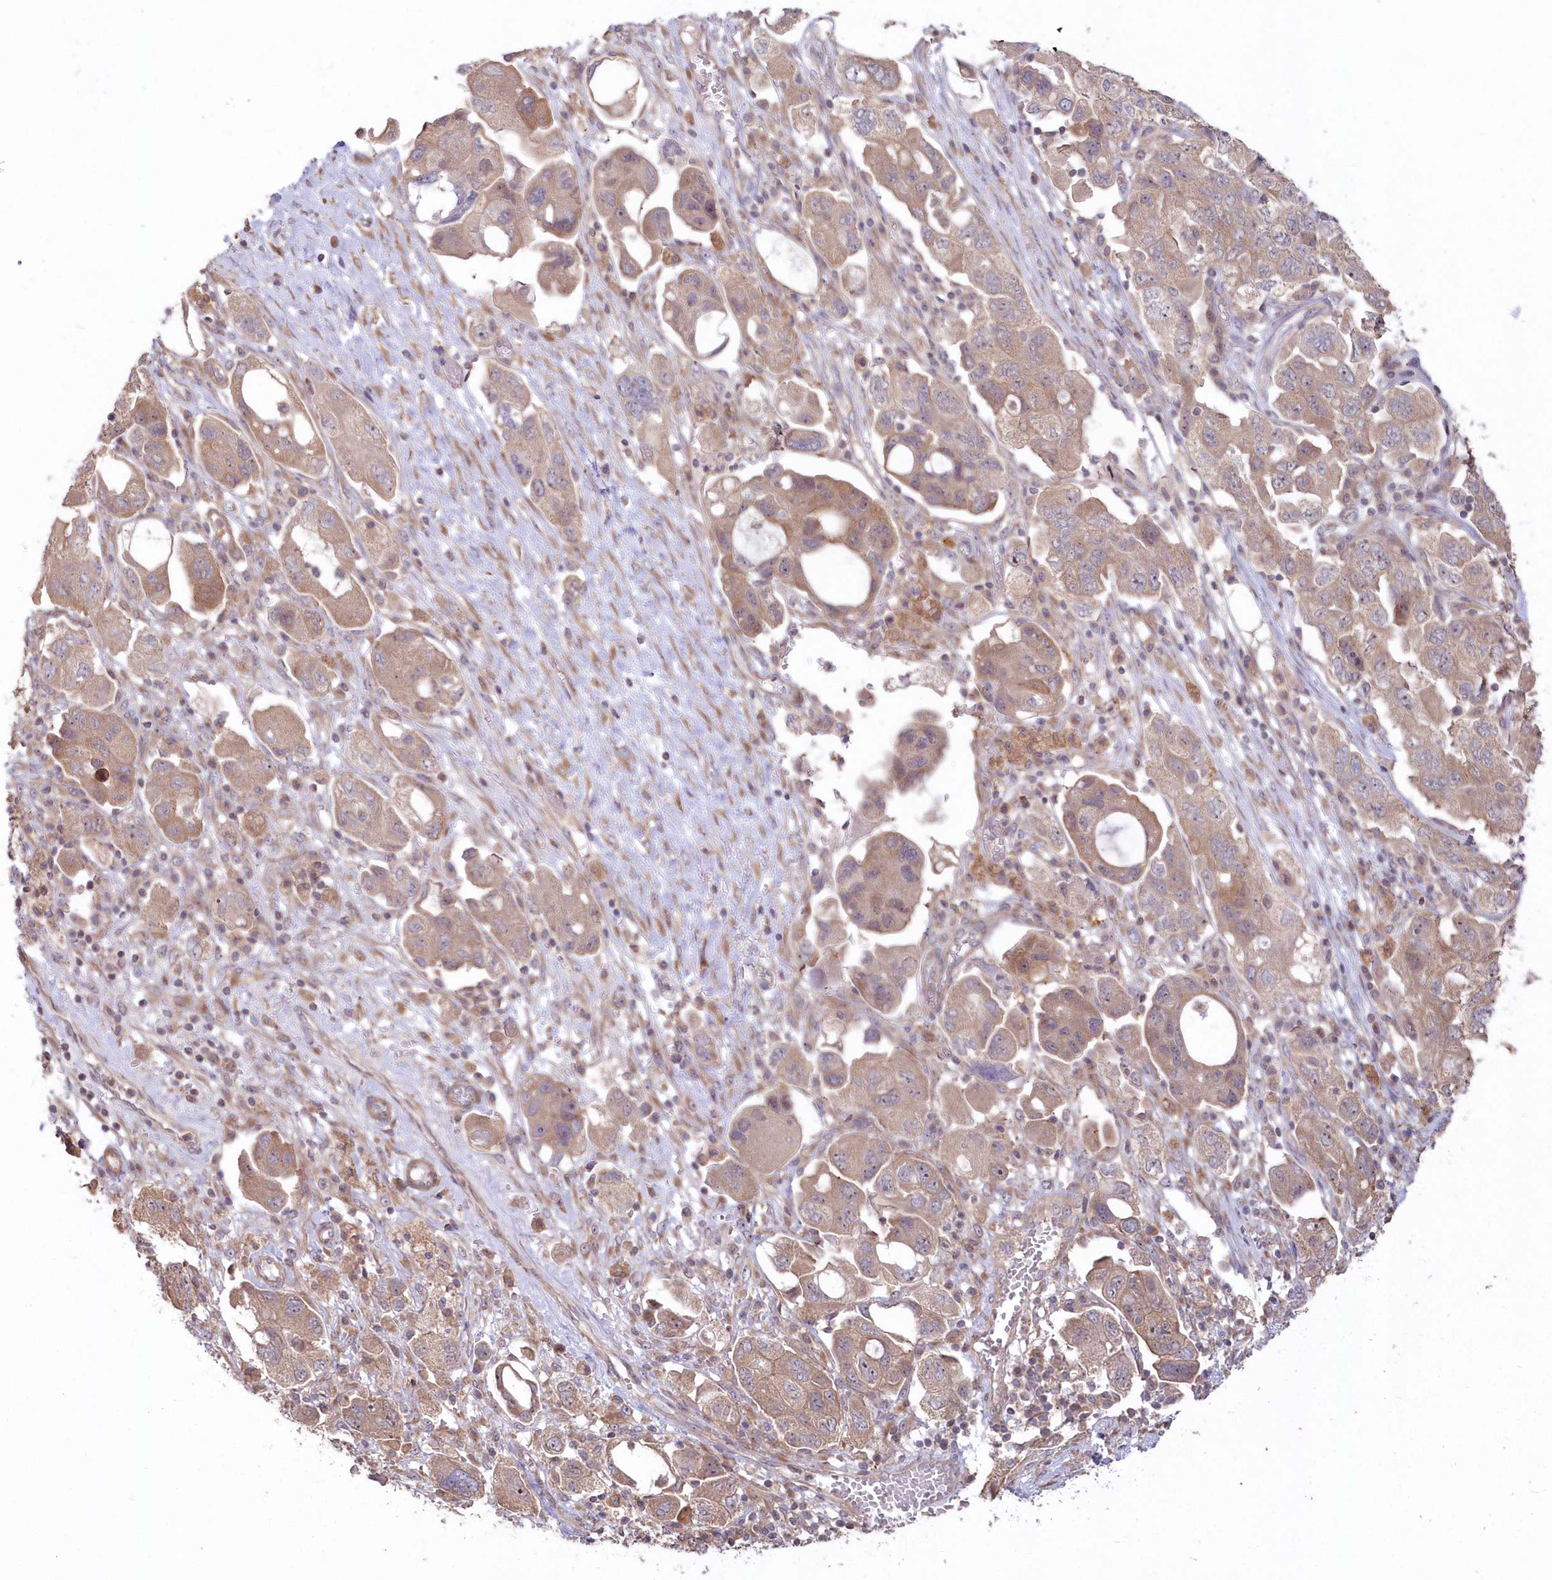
{"staining": {"intensity": "moderate", "quantity": ">75%", "location": "cytoplasmic/membranous,nuclear"}, "tissue": "ovarian cancer", "cell_type": "Tumor cells", "image_type": "cancer", "snomed": [{"axis": "morphology", "description": "Carcinoma, NOS"}, {"axis": "morphology", "description": "Cystadenocarcinoma, serous, NOS"}, {"axis": "topography", "description": "Ovary"}], "caption": "Immunohistochemistry (DAB (3,3'-diaminobenzidine)) staining of ovarian cancer (carcinoma) exhibits moderate cytoplasmic/membranous and nuclear protein positivity in approximately >75% of tumor cells. (DAB (3,3'-diaminobenzidine) IHC with brightfield microscopy, high magnification).", "gene": "TBCA", "patient": {"sex": "female", "age": 69}}